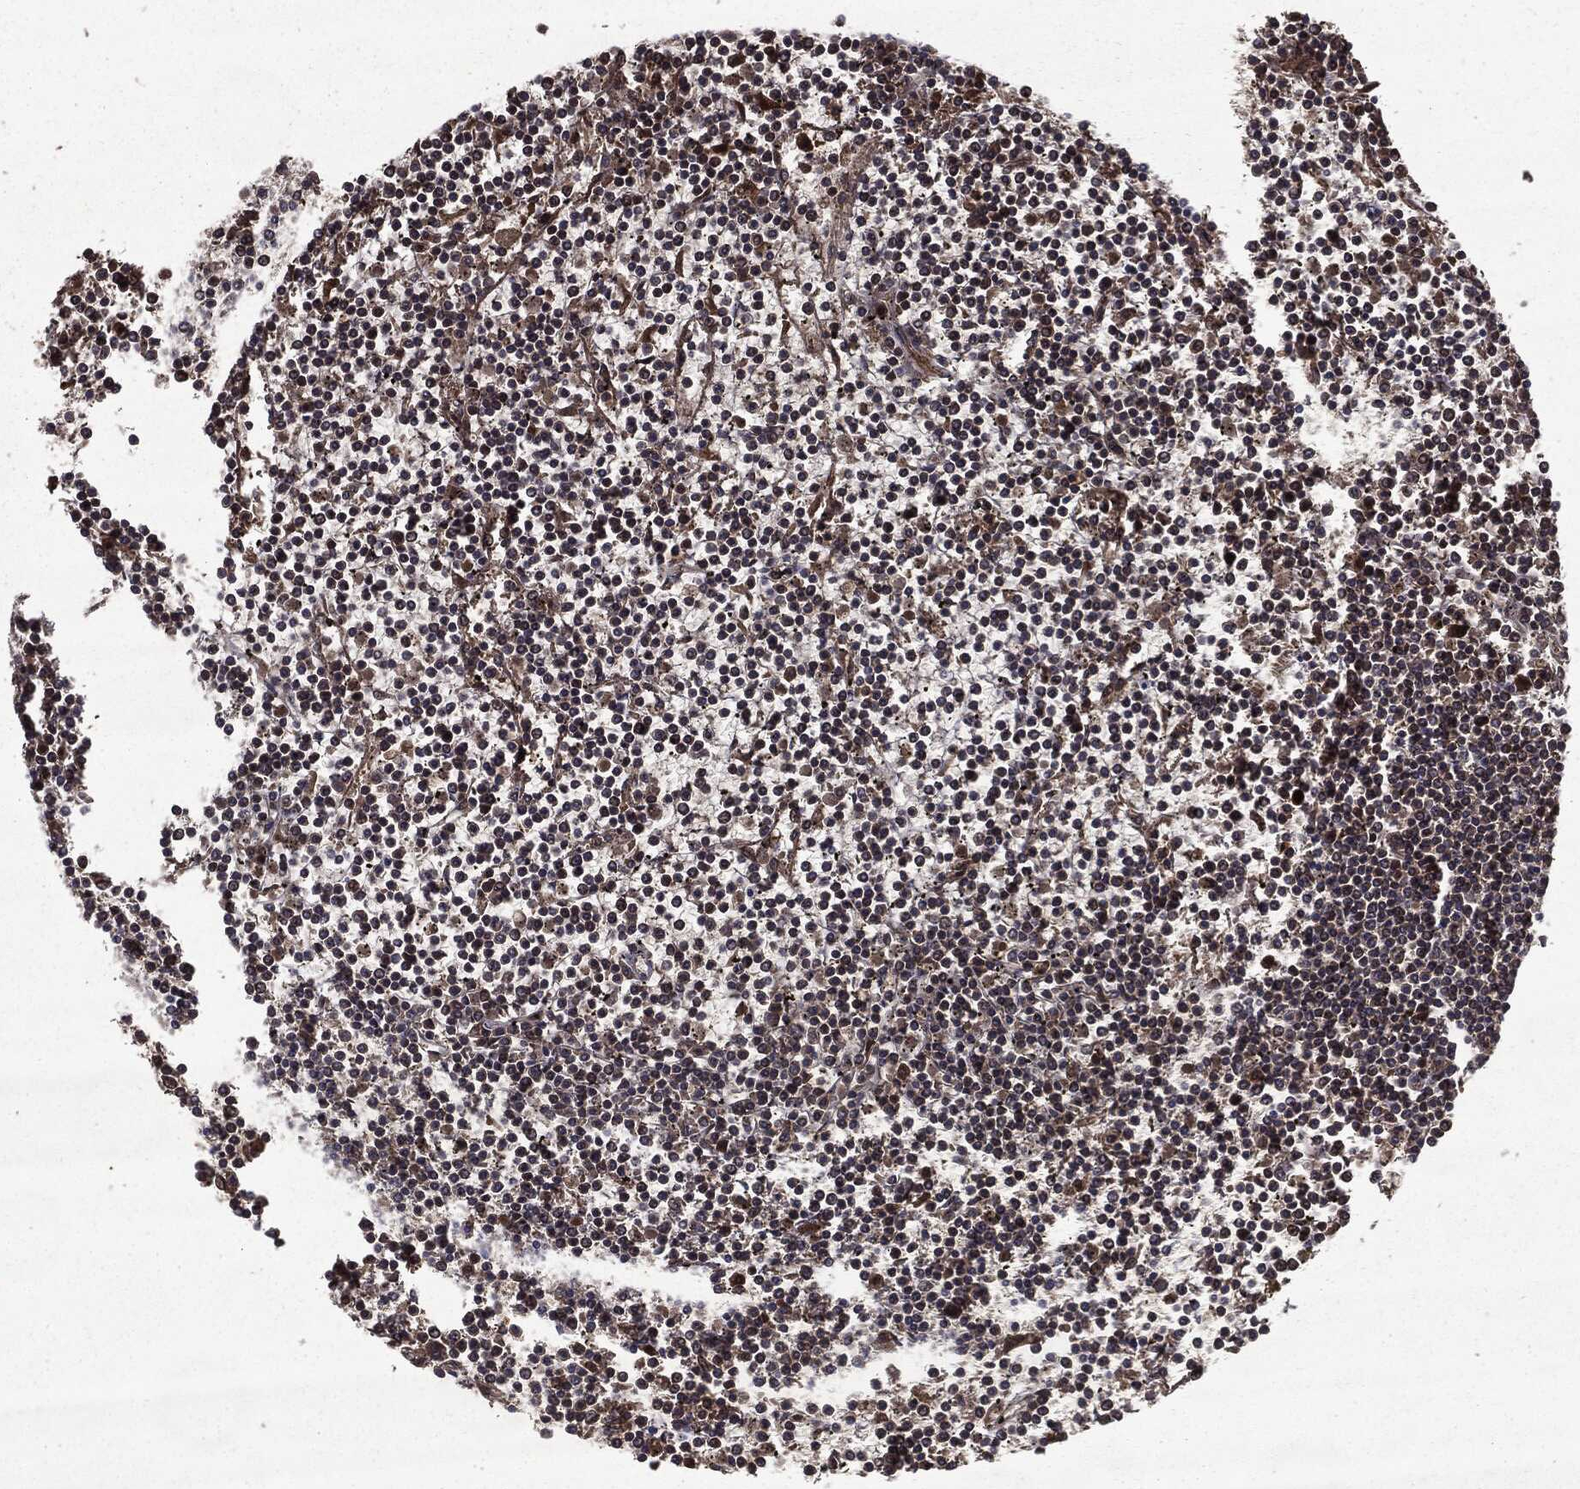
{"staining": {"intensity": "negative", "quantity": "none", "location": "none"}, "tissue": "lymphoma", "cell_type": "Tumor cells", "image_type": "cancer", "snomed": [{"axis": "morphology", "description": "Malignant lymphoma, non-Hodgkin's type, Low grade"}, {"axis": "topography", "description": "Spleen"}], "caption": "Image shows no protein staining in tumor cells of lymphoma tissue.", "gene": "HTT", "patient": {"sex": "female", "age": 19}}